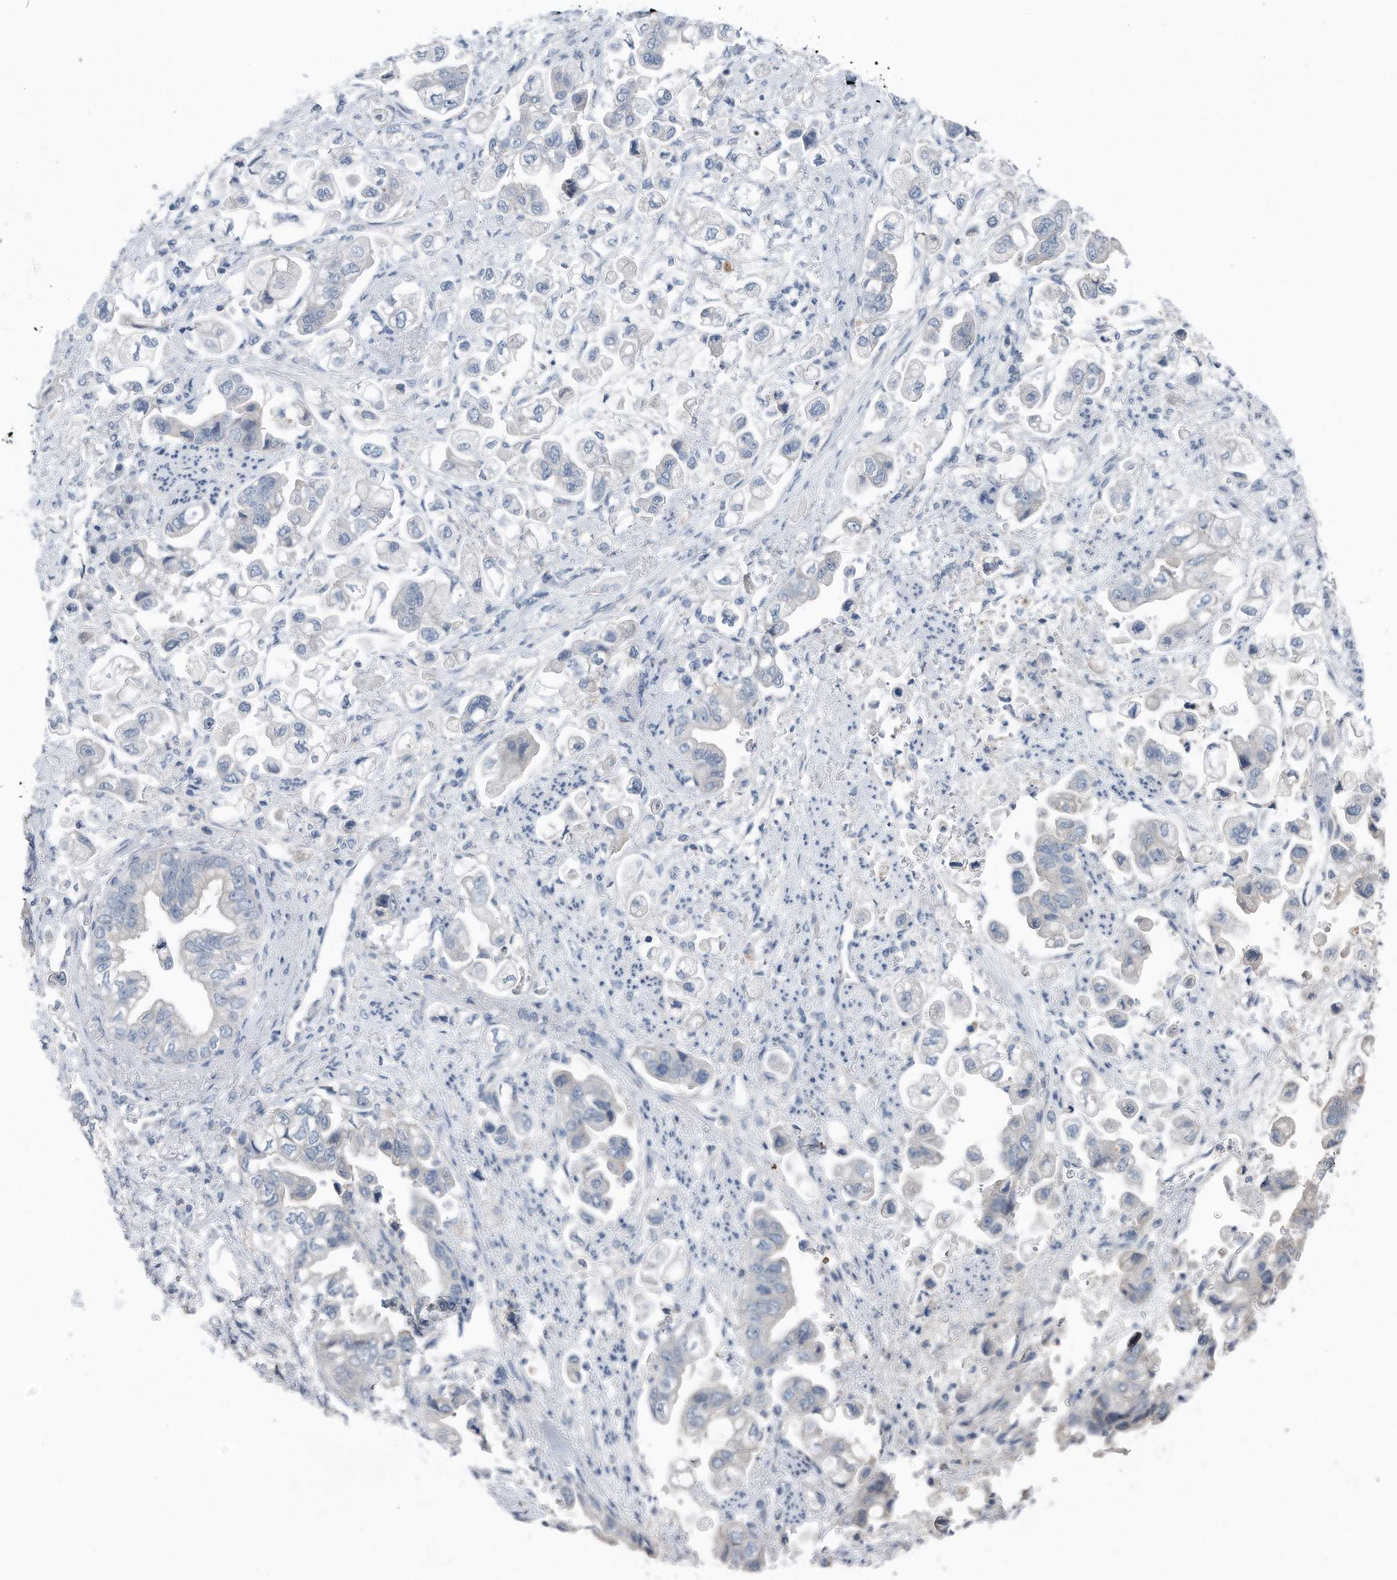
{"staining": {"intensity": "negative", "quantity": "none", "location": "none"}, "tissue": "stomach cancer", "cell_type": "Tumor cells", "image_type": "cancer", "snomed": [{"axis": "morphology", "description": "Adenocarcinoma, NOS"}, {"axis": "topography", "description": "Stomach"}], "caption": "Photomicrograph shows no significant protein positivity in tumor cells of adenocarcinoma (stomach).", "gene": "YRDC", "patient": {"sex": "male", "age": 62}}